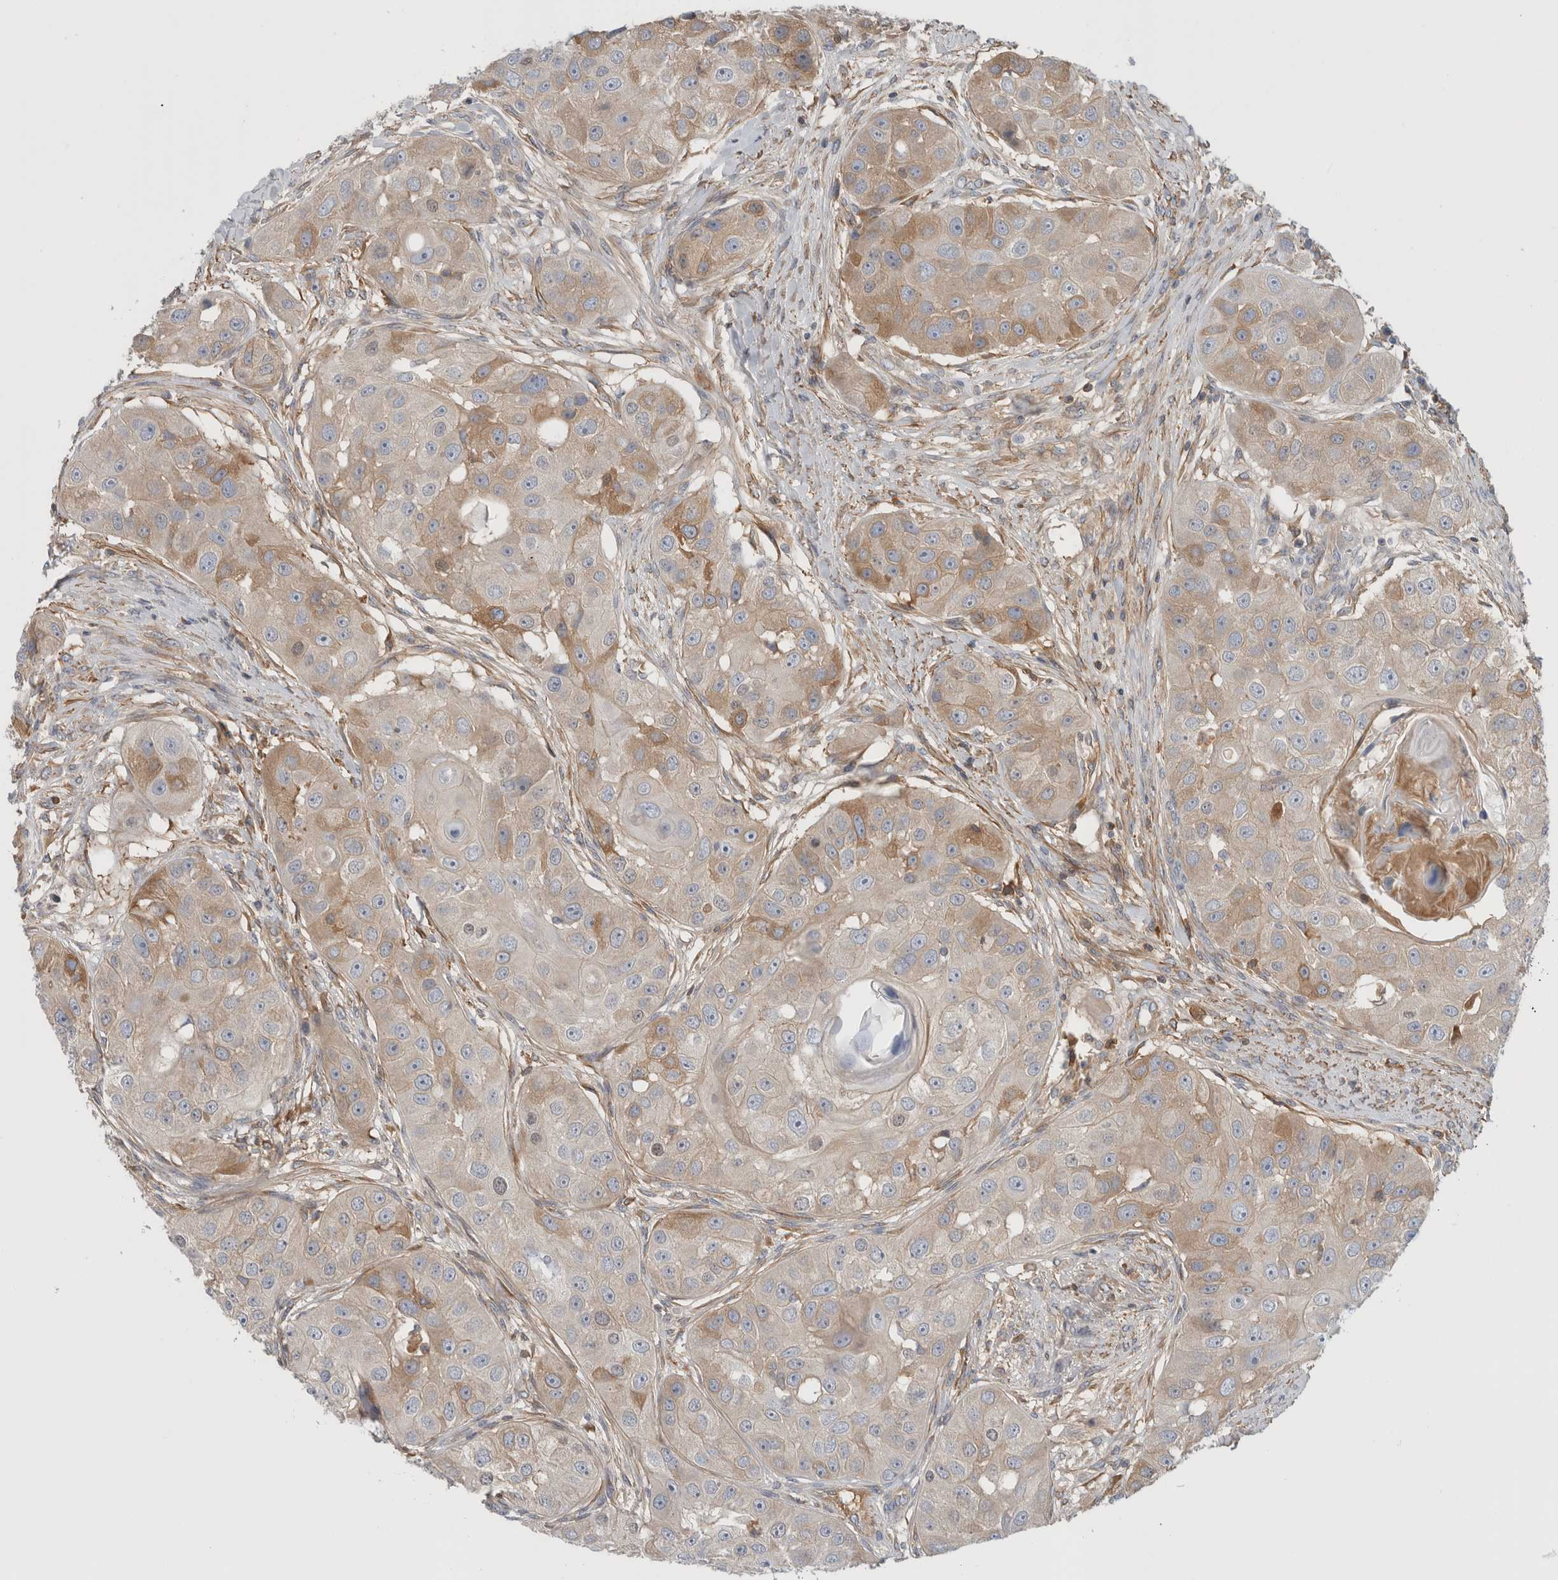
{"staining": {"intensity": "moderate", "quantity": "<25%", "location": "cytoplasmic/membranous"}, "tissue": "head and neck cancer", "cell_type": "Tumor cells", "image_type": "cancer", "snomed": [{"axis": "morphology", "description": "Normal tissue, NOS"}, {"axis": "morphology", "description": "Squamous cell carcinoma, NOS"}, {"axis": "topography", "description": "Skeletal muscle"}, {"axis": "topography", "description": "Head-Neck"}], "caption": "Immunohistochemical staining of human head and neck squamous cell carcinoma demonstrates low levels of moderate cytoplasmic/membranous protein expression in about <25% of tumor cells.", "gene": "CFI", "patient": {"sex": "male", "age": 51}}